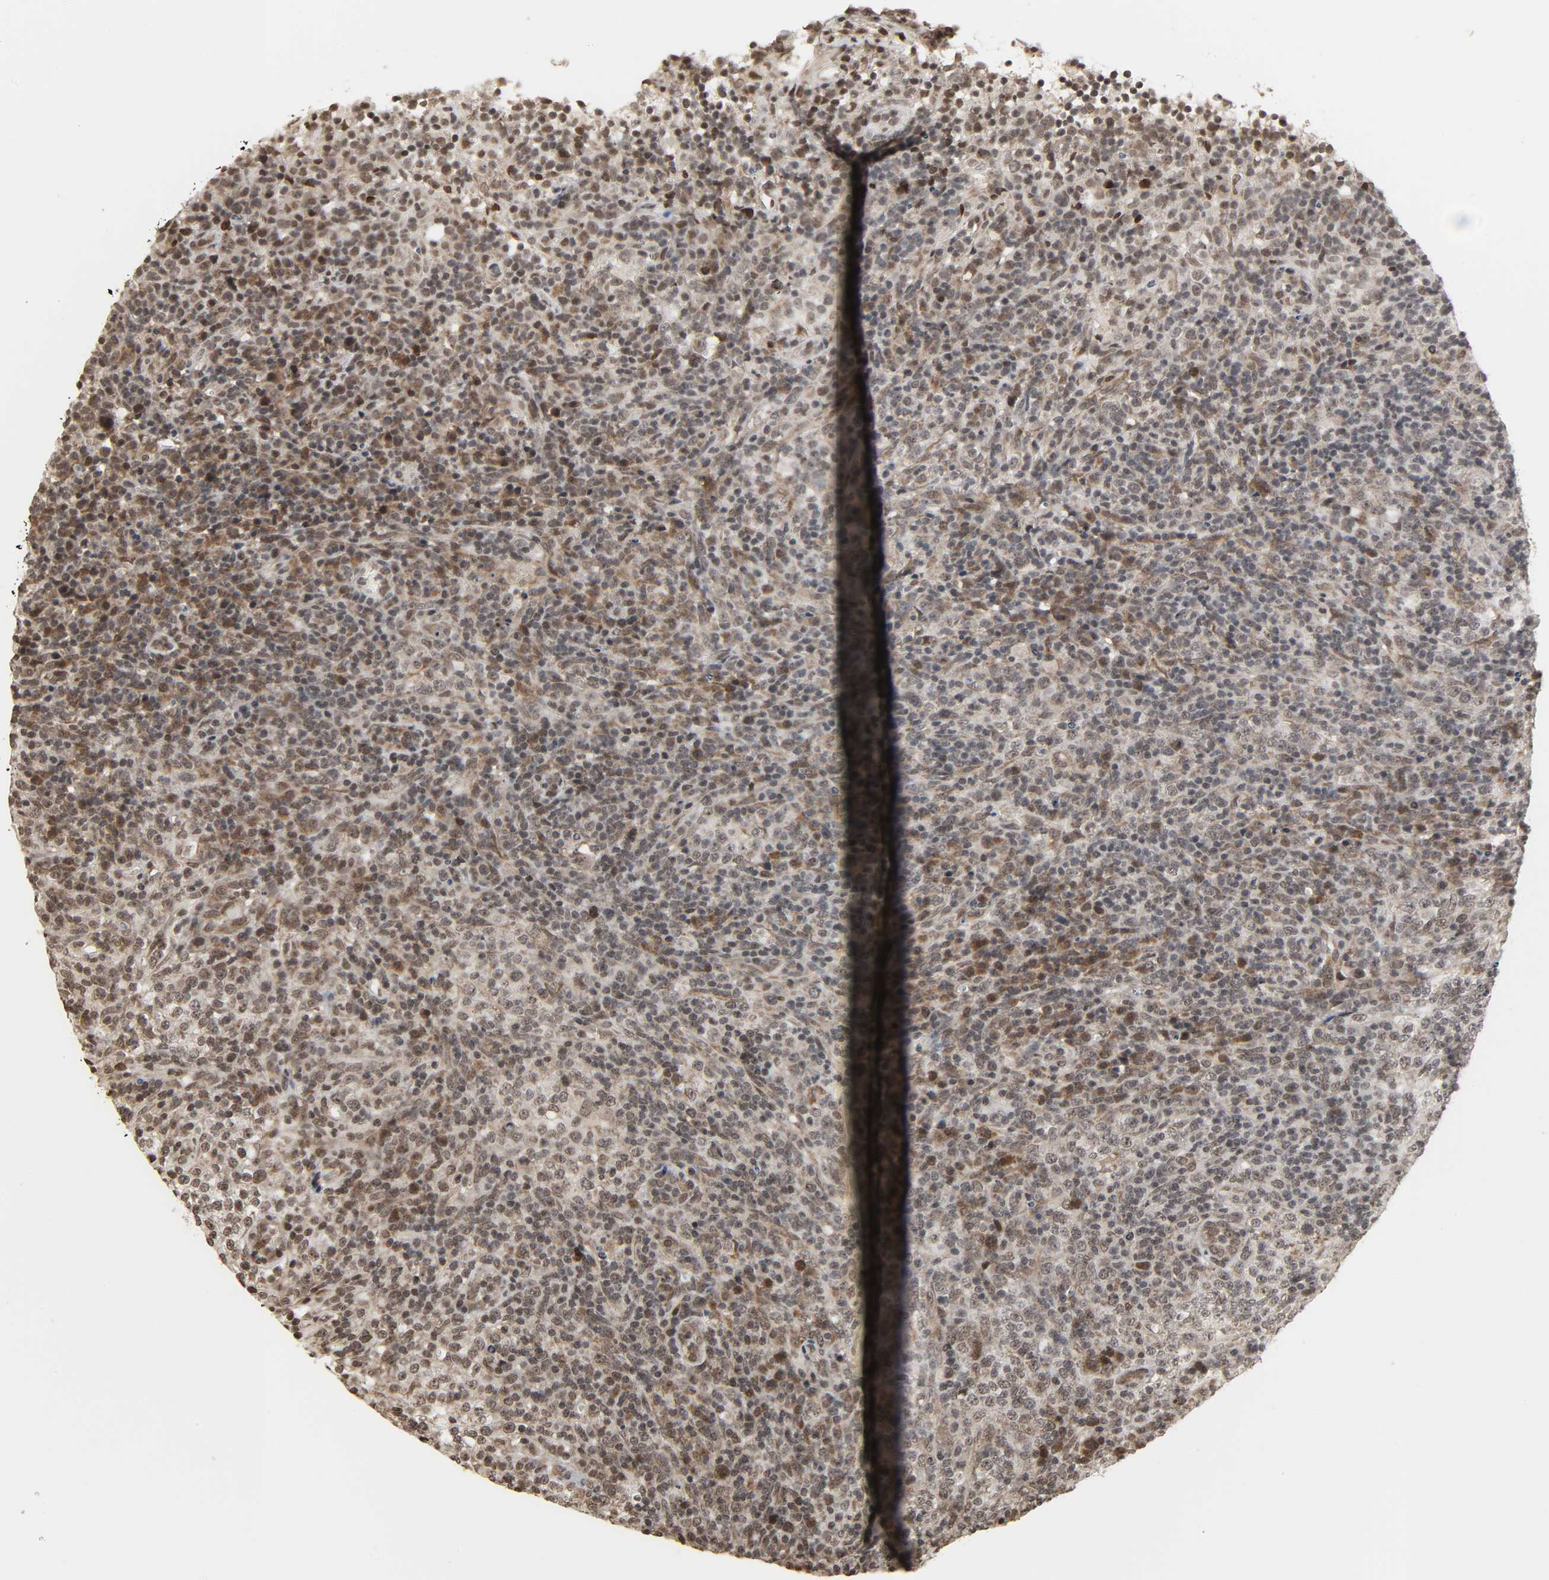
{"staining": {"intensity": "moderate", "quantity": "25%-75%", "location": "nuclear"}, "tissue": "lymphoma", "cell_type": "Tumor cells", "image_type": "cancer", "snomed": [{"axis": "morphology", "description": "Malignant lymphoma, non-Hodgkin's type, High grade"}, {"axis": "topography", "description": "Lymph node"}], "caption": "Immunohistochemical staining of malignant lymphoma, non-Hodgkin's type (high-grade) displays moderate nuclear protein expression in approximately 25%-75% of tumor cells.", "gene": "XRCC1", "patient": {"sex": "female", "age": 76}}